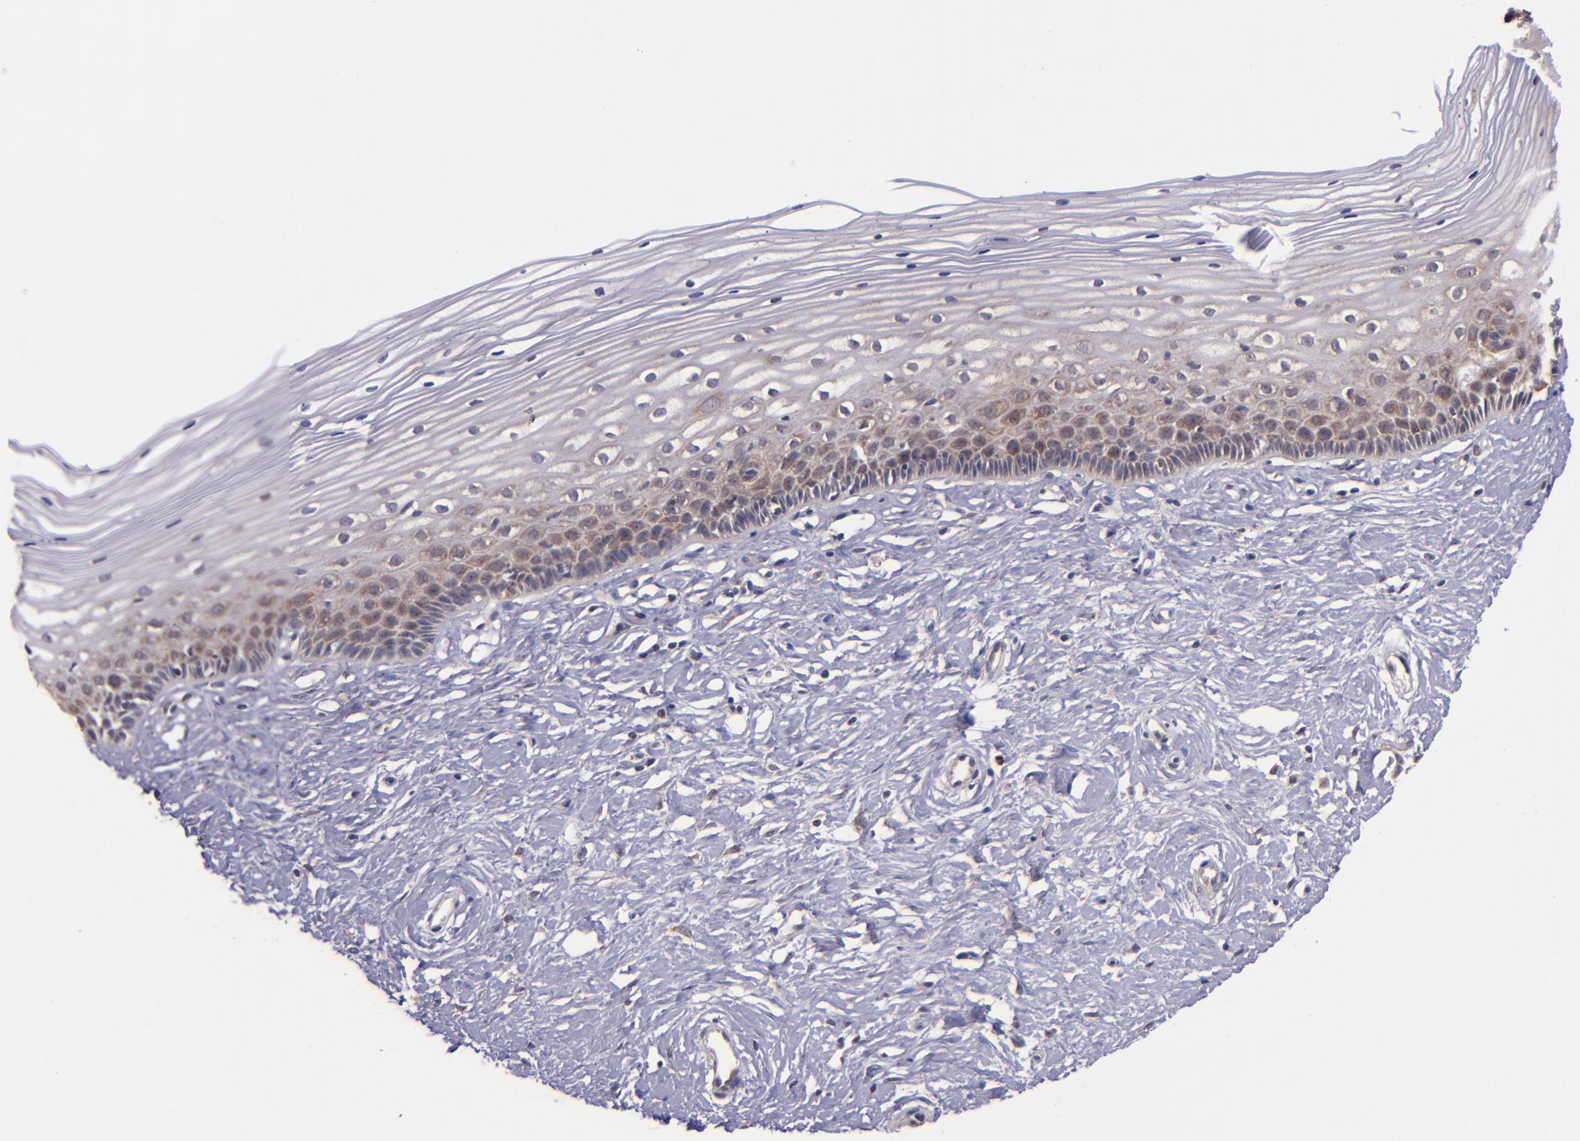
{"staining": {"intensity": "moderate", "quantity": "25%-75%", "location": "cytoplasmic/membranous"}, "tissue": "cervix", "cell_type": "Glandular cells", "image_type": "normal", "snomed": [{"axis": "morphology", "description": "Normal tissue, NOS"}, {"axis": "topography", "description": "Cervix"}], "caption": "Unremarkable cervix displays moderate cytoplasmic/membranous expression in approximately 25%-75% of glandular cells (DAB (3,3'-diaminobenzidine) = brown stain, brightfield microscopy at high magnification)..", "gene": "SHC1", "patient": {"sex": "female", "age": 40}}